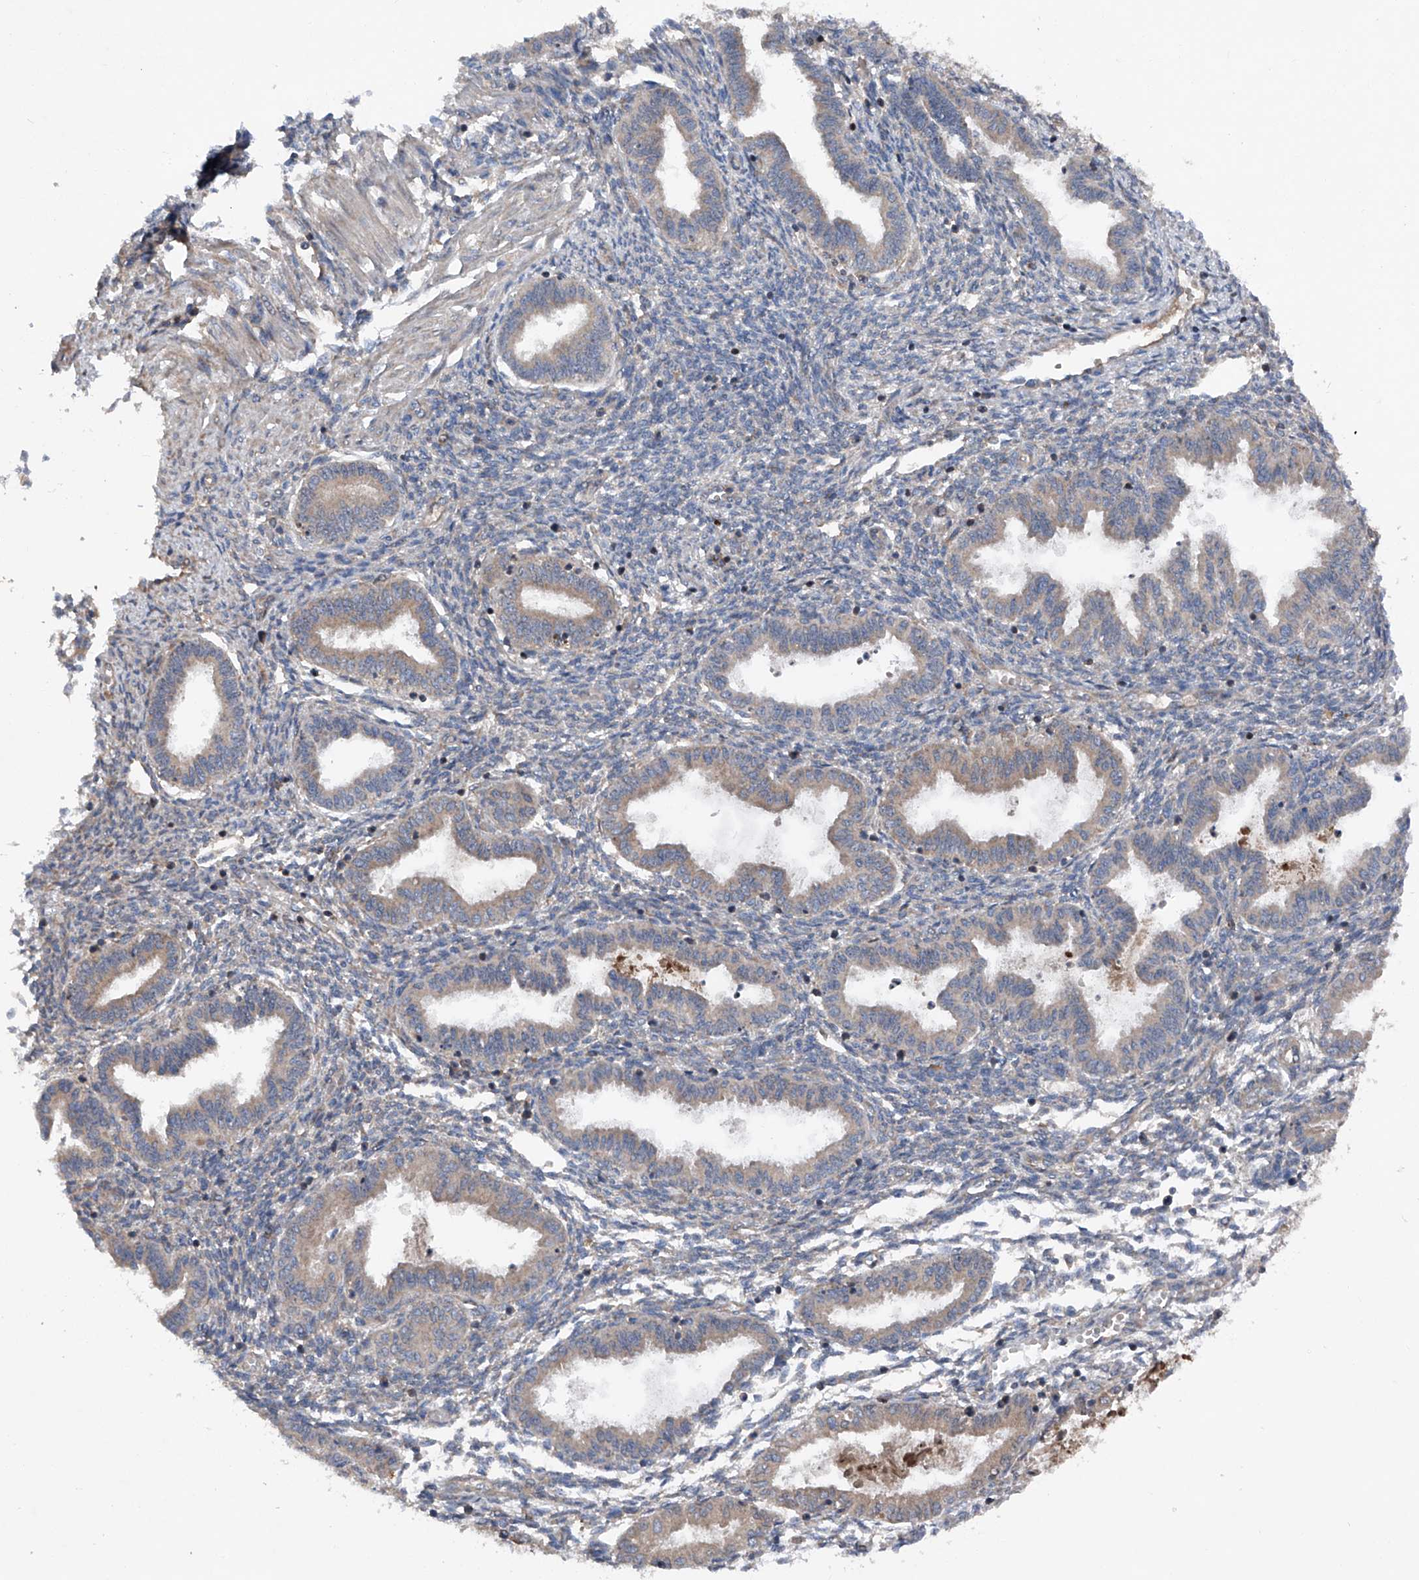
{"staining": {"intensity": "weak", "quantity": "<25%", "location": "cytoplasmic/membranous"}, "tissue": "endometrium", "cell_type": "Cells in endometrial stroma", "image_type": "normal", "snomed": [{"axis": "morphology", "description": "Normal tissue, NOS"}, {"axis": "topography", "description": "Endometrium"}], "caption": "Immunohistochemical staining of normal human endometrium shows no significant expression in cells in endometrial stroma. (Stains: DAB immunohistochemistry with hematoxylin counter stain, Microscopy: brightfield microscopy at high magnification).", "gene": "DAD1", "patient": {"sex": "female", "age": 33}}